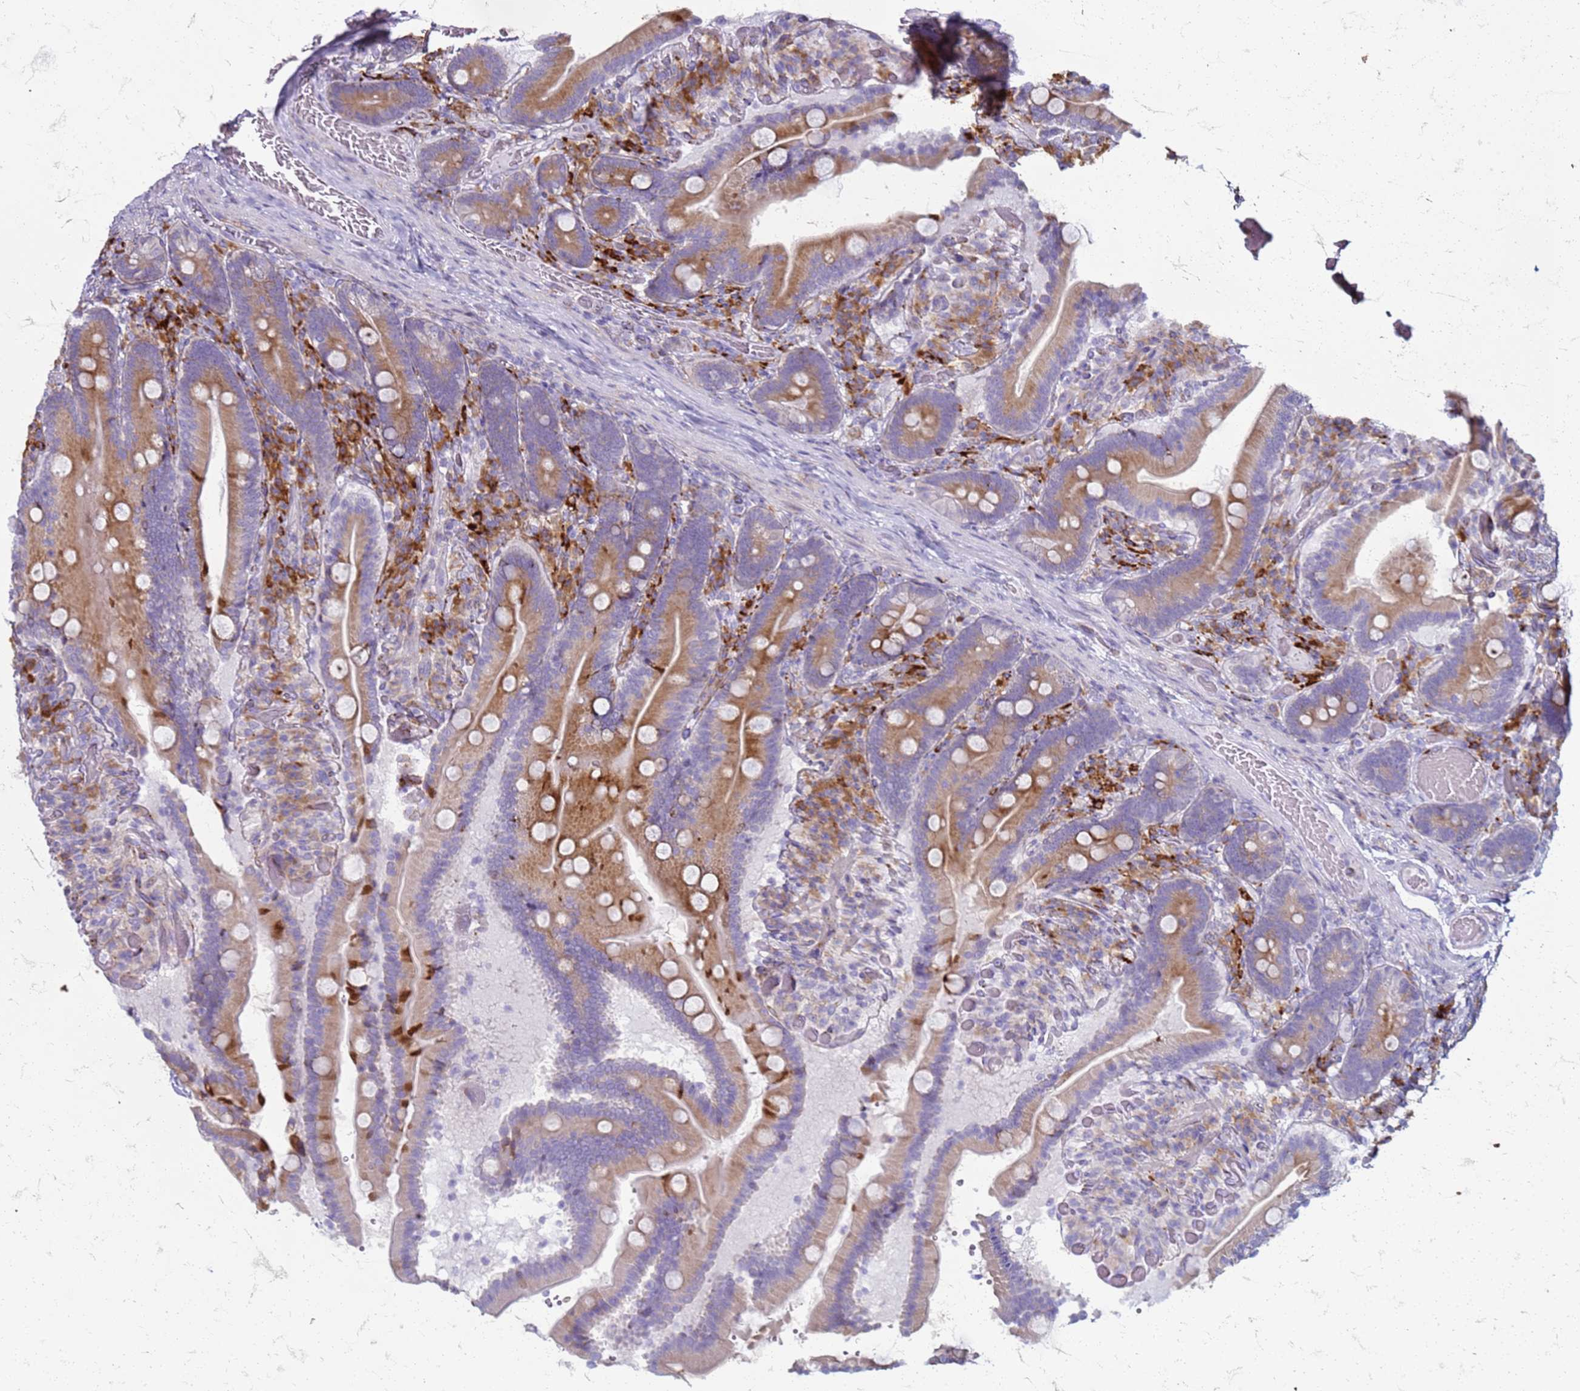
{"staining": {"intensity": "moderate", "quantity": "25%-75%", "location": "cytoplasmic/membranous"}, "tissue": "duodenum", "cell_type": "Glandular cells", "image_type": "normal", "snomed": [{"axis": "morphology", "description": "Normal tissue, NOS"}, {"axis": "topography", "description": "Duodenum"}], "caption": "Protein staining reveals moderate cytoplasmic/membranous positivity in approximately 25%-75% of glandular cells in unremarkable duodenum.", "gene": "PDK3", "patient": {"sex": "female", "age": 62}}